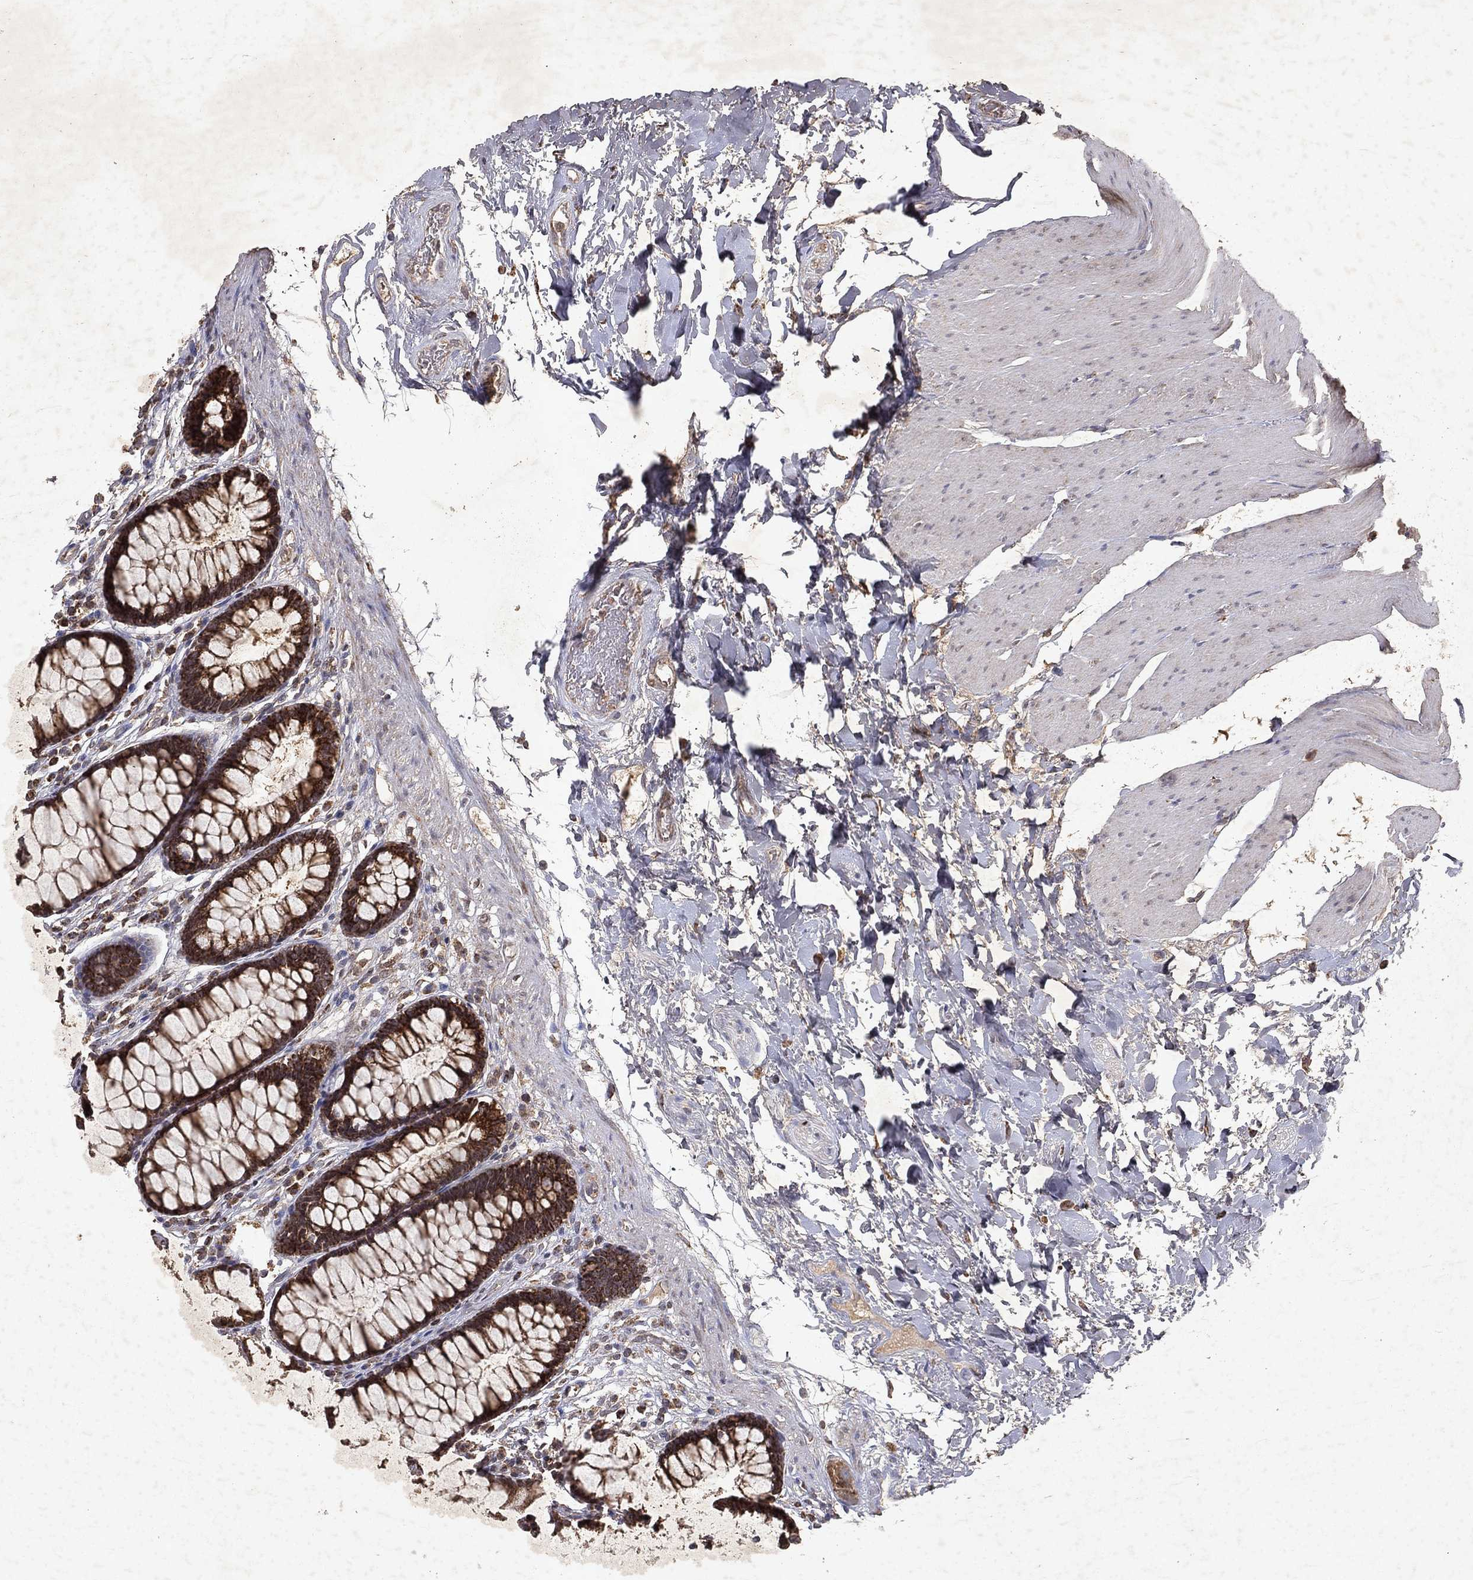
{"staining": {"intensity": "strong", "quantity": ">75%", "location": "cytoplasmic/membranous"}, "tissue": "rectum", "cell_type": "Glandular cells", "image_type": "normal", "snomed": [{"axis": "morphology", "description": "Normal tissue, NOS"}, {"axis": "topography", "description": "Rectum"}], "caption": "Protein expression analysis of normal rectum demonstrates strong cytoplasmic/membranous staining in about >75% of glandular cells.", "gene": "PYROXD2", "patient": {"sex": "male", "age": 72}}